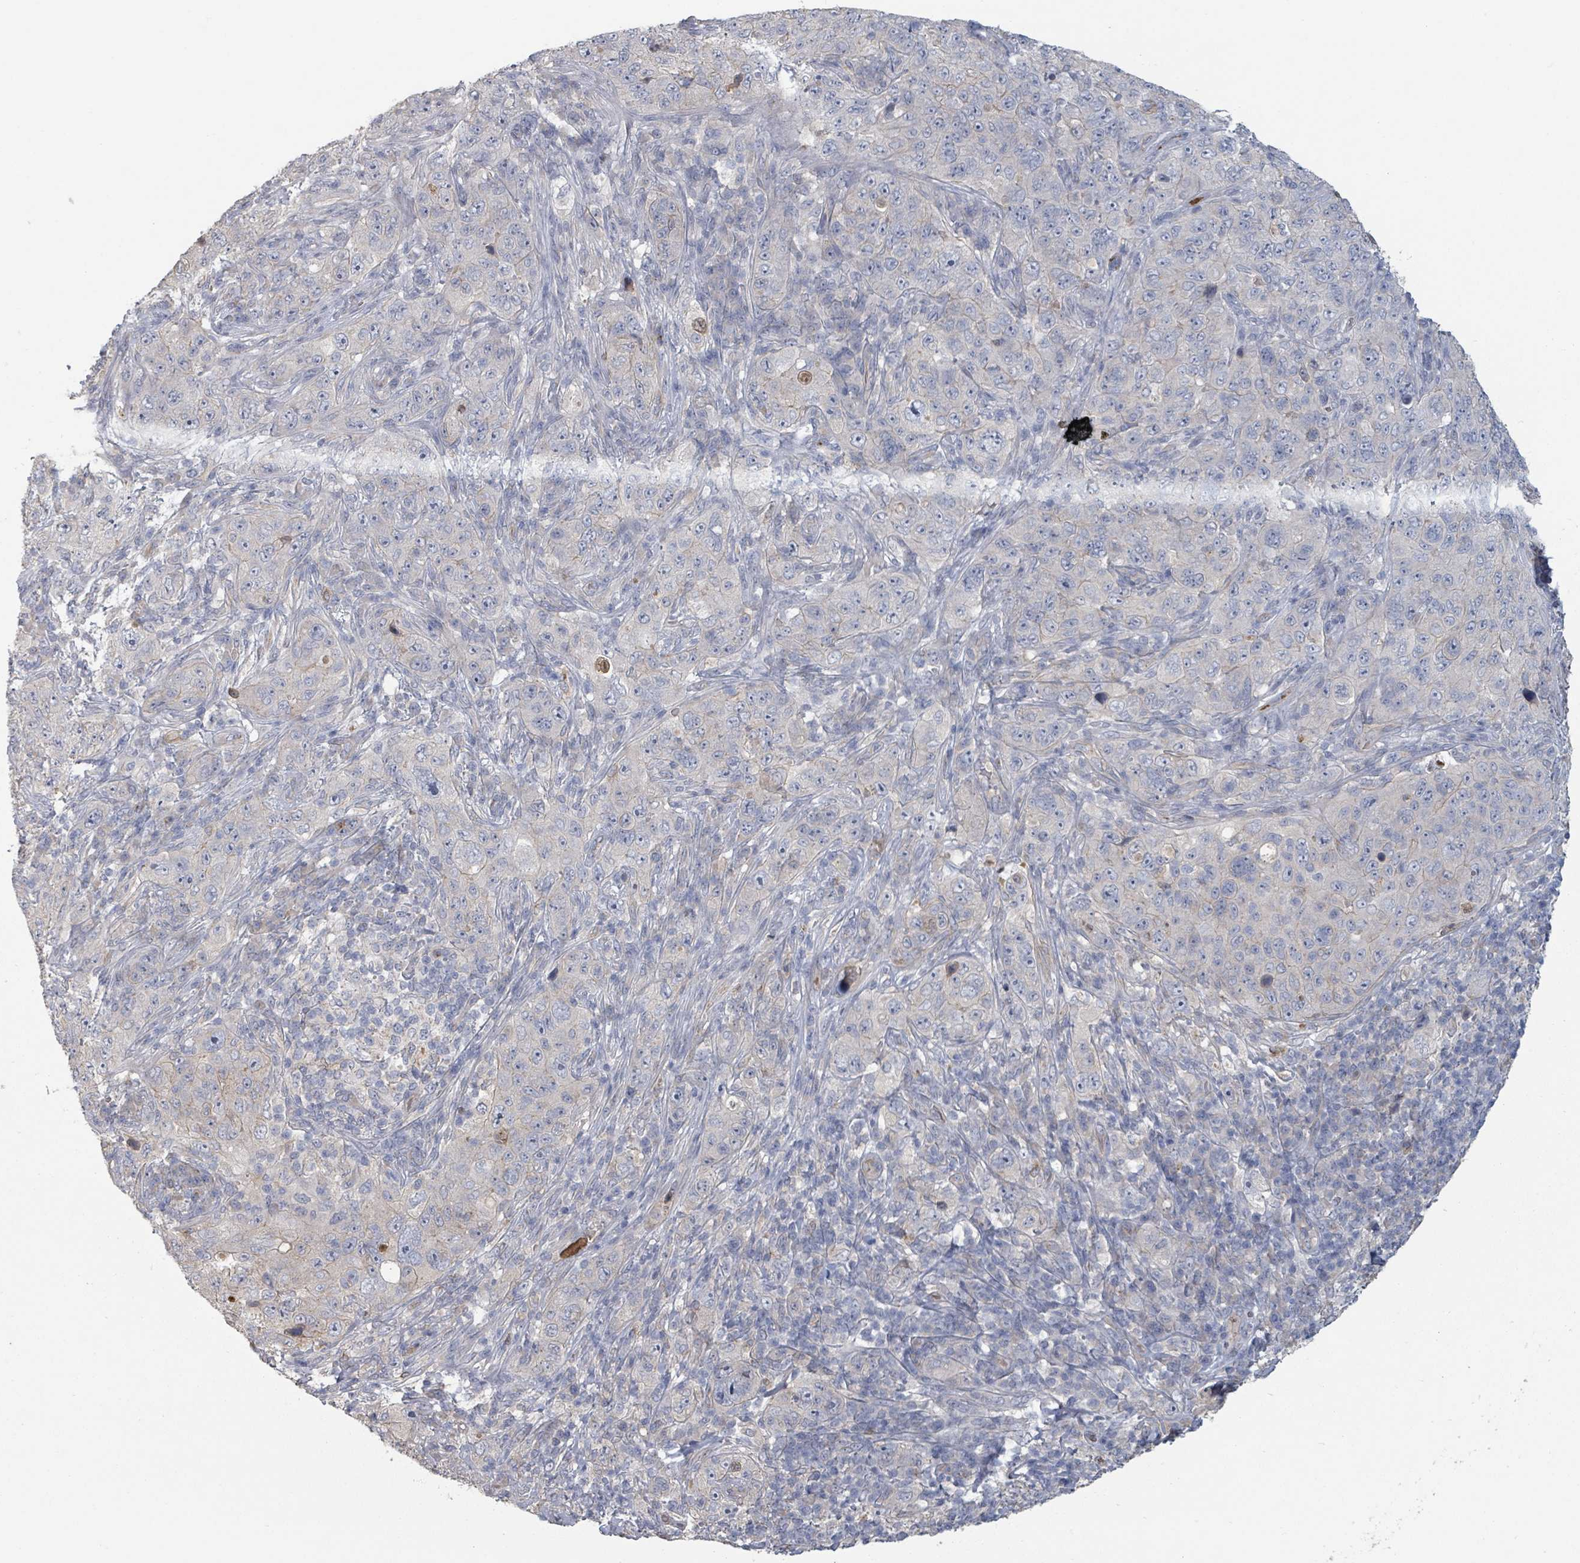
{"staining": {"intensity": "negative", "quantity": "none", "location": "none"}, "tissue": "pancreatic cancer", "cell_type": "Tumor cells", "image_type": "cancer", "snomed": [{"axis": "morphology", "description": "Adenocarcinoma, NOS"}, {"axis": "topography", "description": "Pancreas"}], "caption": "This is a micrograph of immunohistochemistry staining of pancreatic cancer, which shows no expression in tumor cells.", "gene": "PLAUR", "patient": {"sex": "male", "age": 68}}